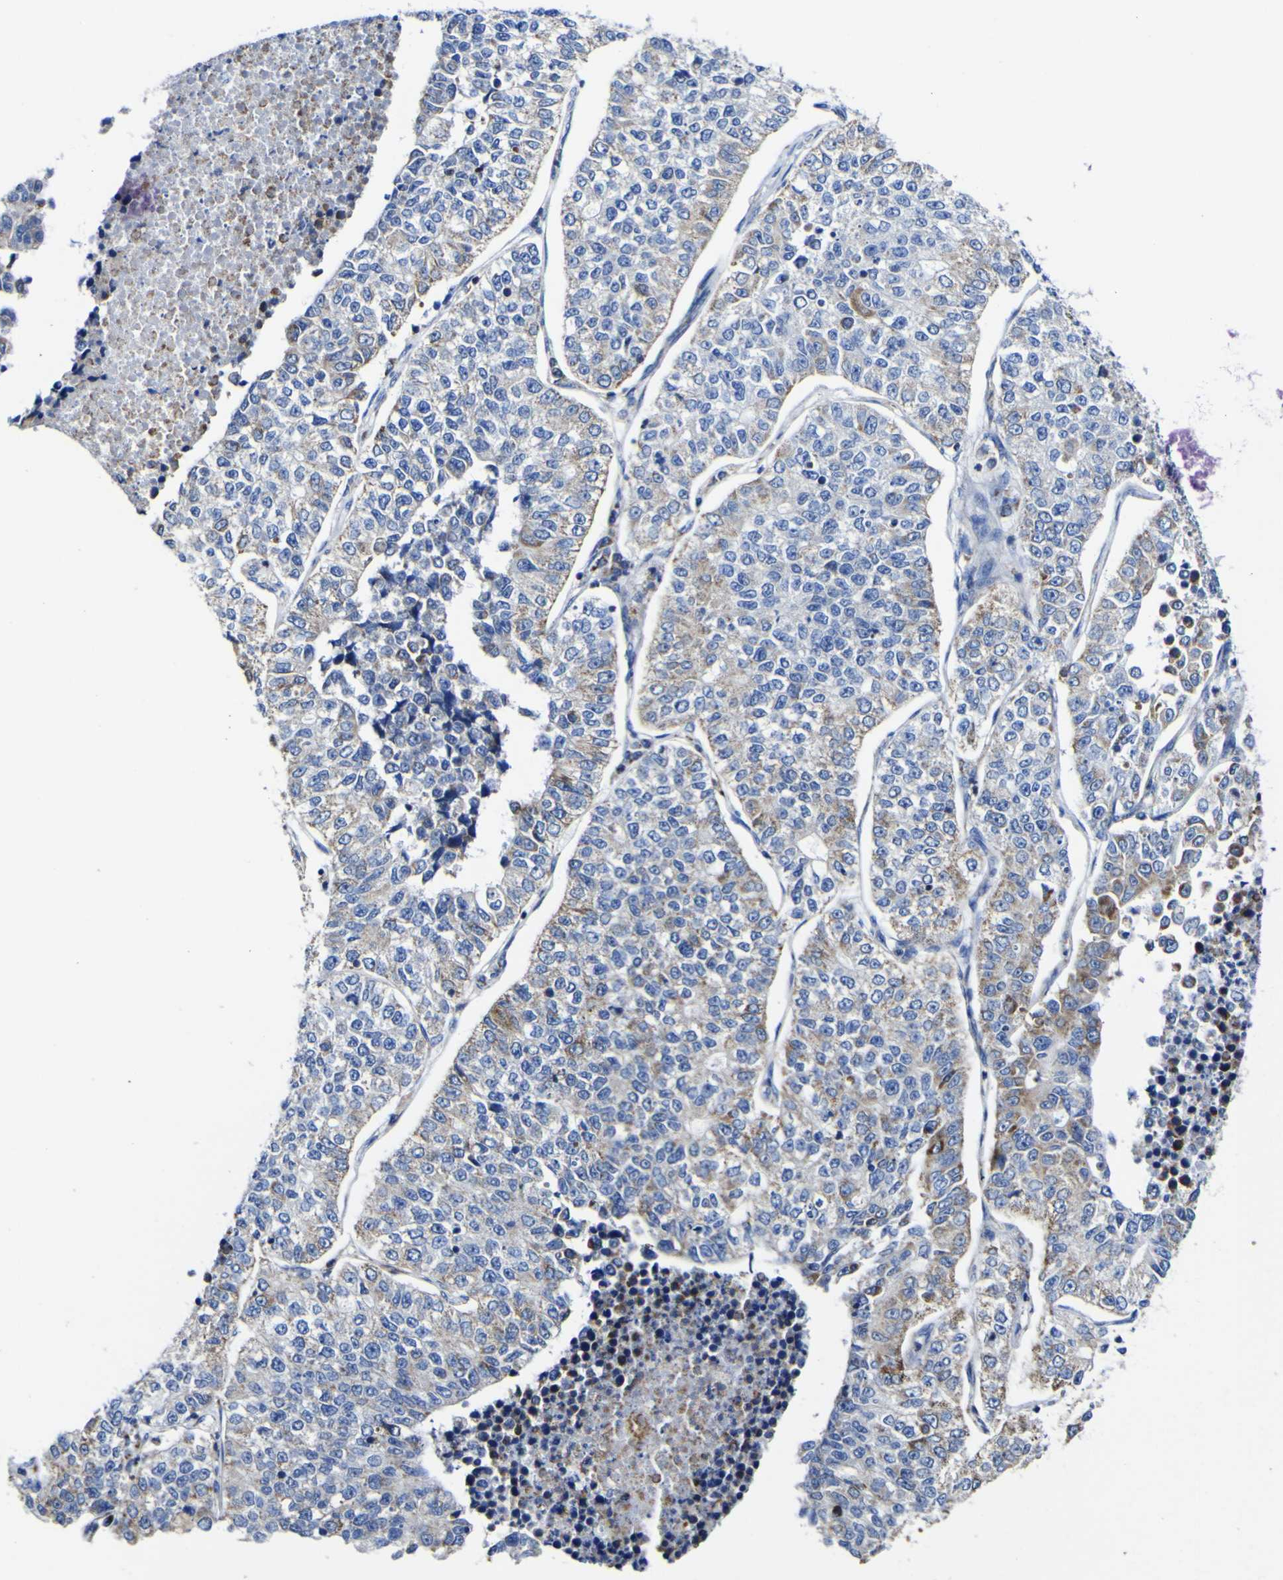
{"staining": {"intensity": "moderate", "quantity": "25%-75%", "location": "cytoplasmic/membranous"}, "tissue": "lung cancer", "cell_type": "Tumor cells", "image_type": "cancer", "snomed": [{"axis": "morphology", "description": "Adenocarcinoma, NOS"}, {"axis": "topography", "description": "Lung"}], "caption": "A histopathology image of adenocarcinoma (lung) stained for a protein reveals moderate cytoplasmic/membranous brown staining in tumor cells.", "gene": "CCDC90B", "patient": {"sex": "male", "age": 49}}